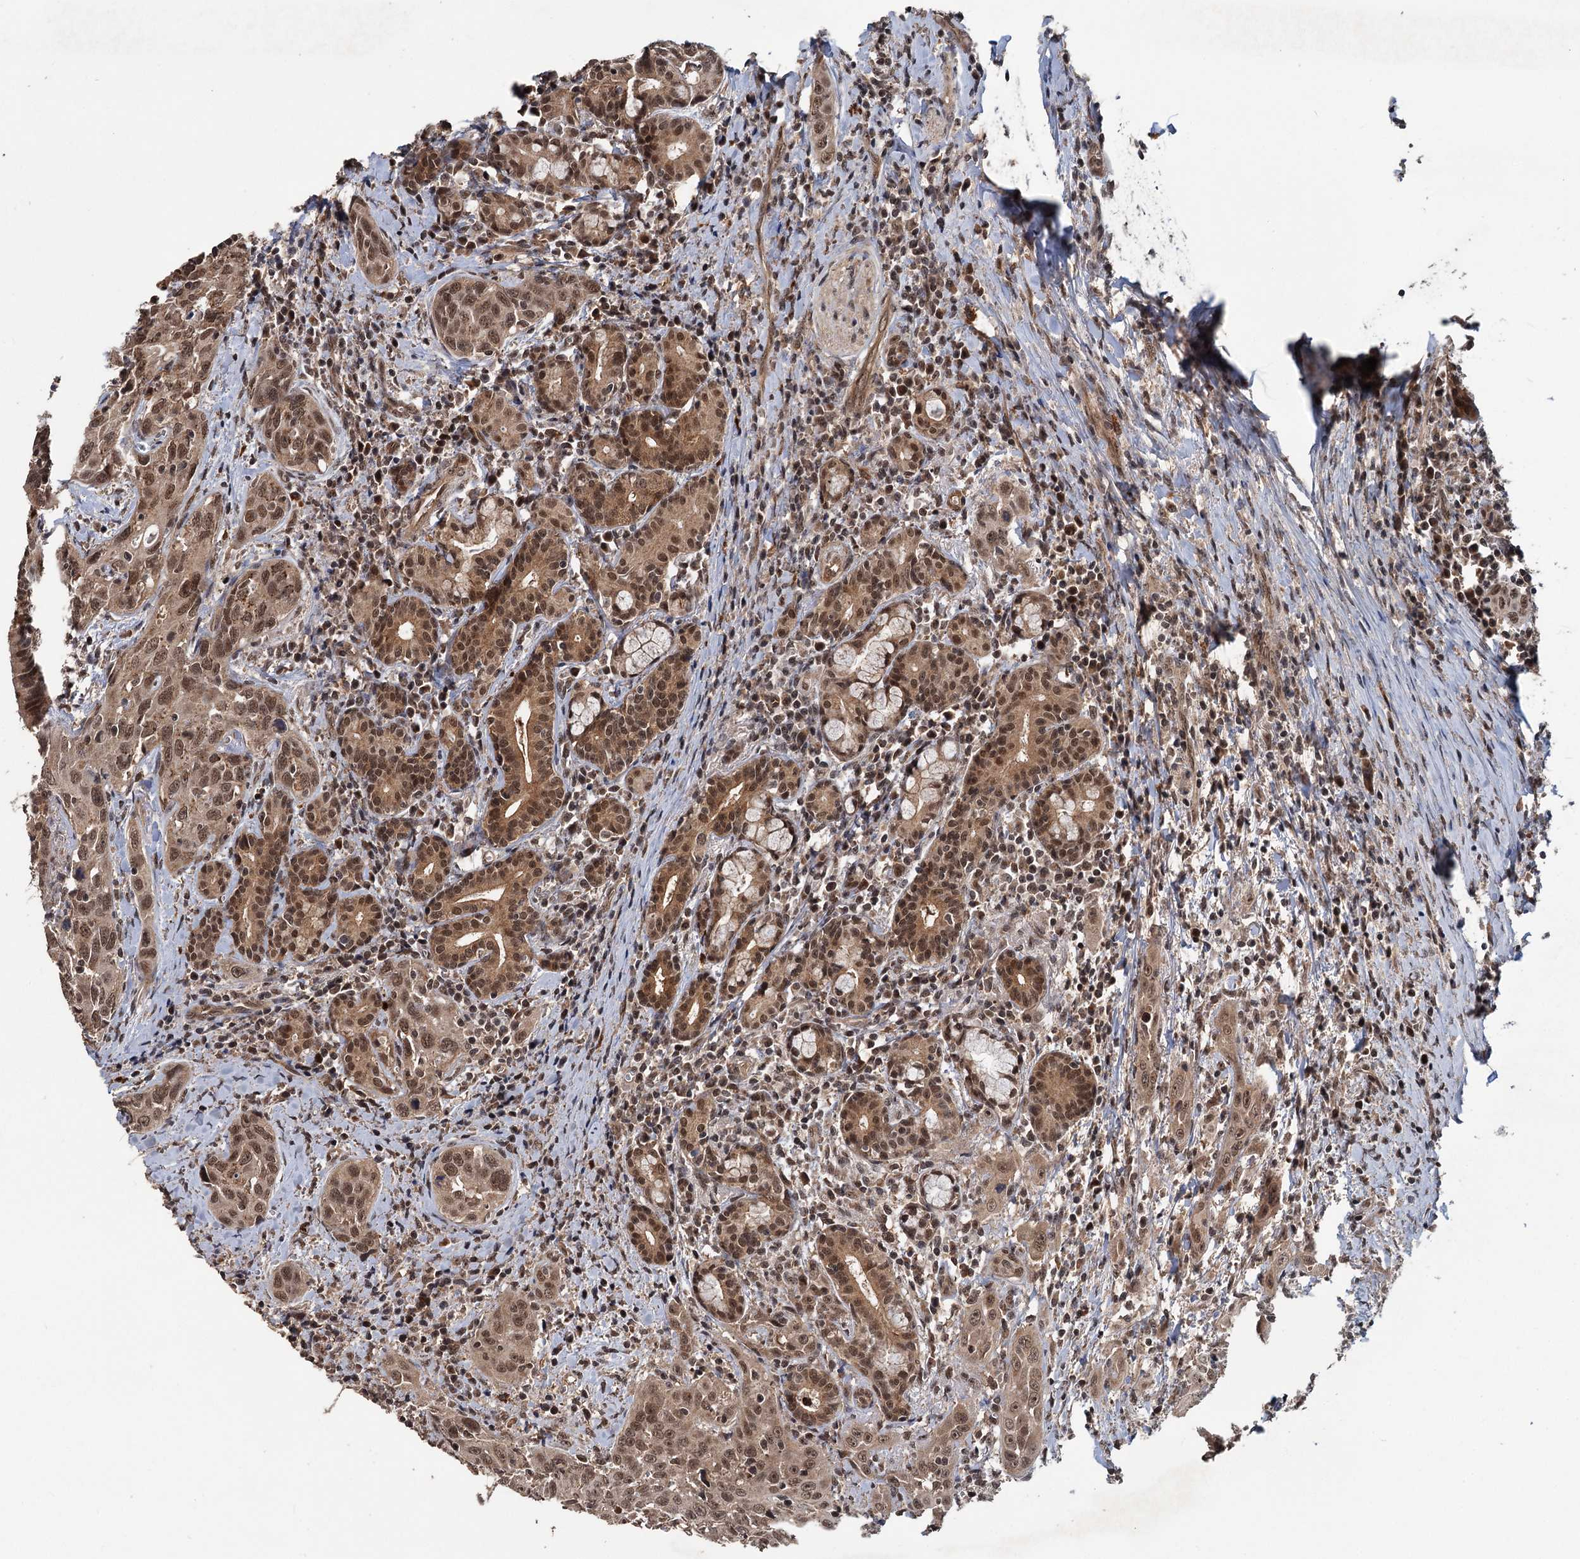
{"staining": {"intensity": "moderate", "quantity": ">75%", "location": "nuclear"}, "tissue": "head and neck cancer", "cell_type": "Tumor cells", "image_type": "cancer", "snomed": [{"axis": "morphology", "description": "Squamous cell carcinoma, NOS"}, {"axis": "topography", "description": "Oral tissue"}, {"axis": "topography", "description": "Head-Neck"}], "caption": "This image shows head and neck cancer (squamous cell carcinoma) stained with IHC to label a protein in brown. The nuclear of tumor cells show moderate positivity for the protein. Nuclei are counter-stained blue.", "gene": "KANSL2", "patient": {"sex": "female", "age": 50}}